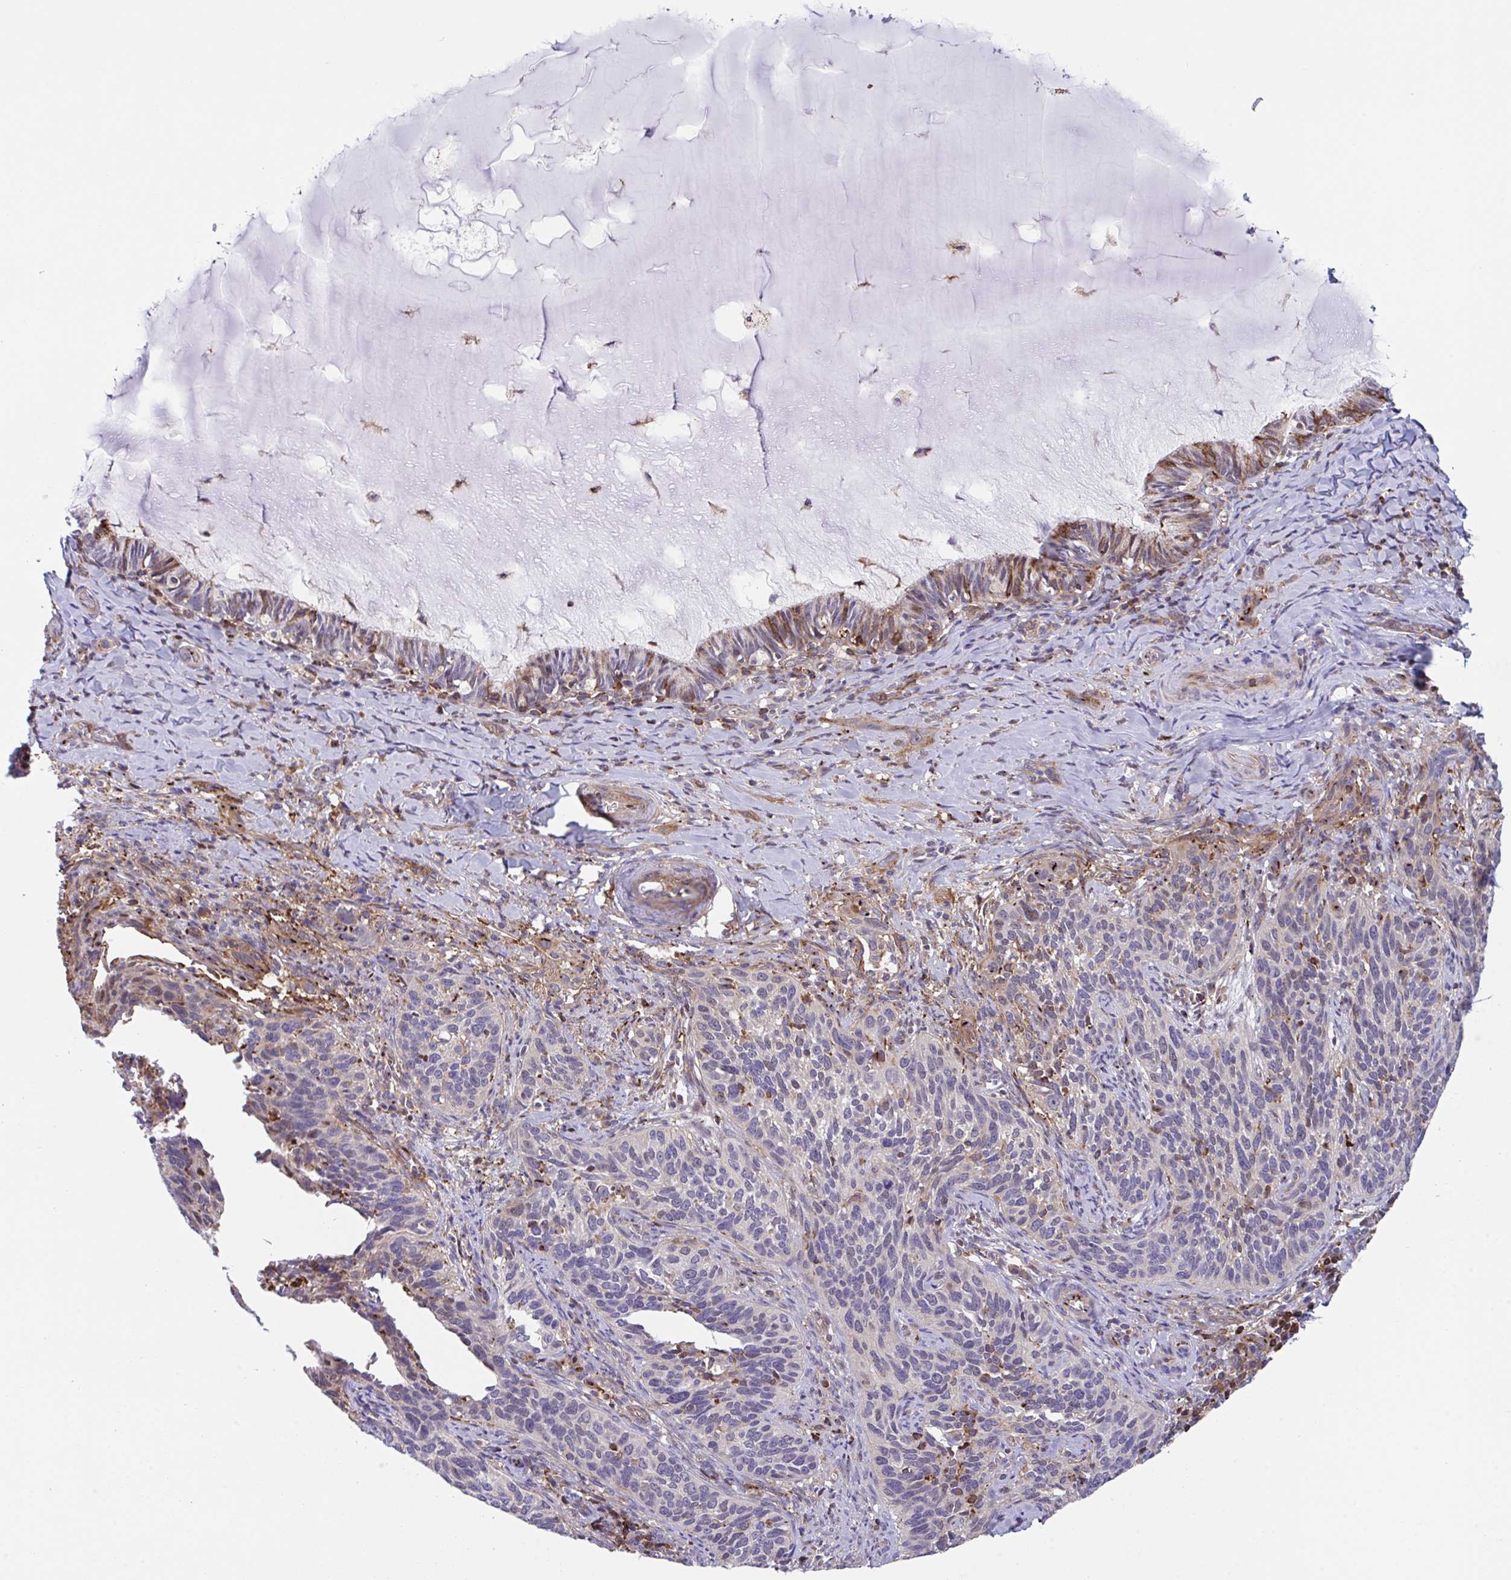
{"staining": {"intensity": "negative", "quantity": "none", "location": "none"}, "tissue": "cervical cancer", "cell_type": "Tumor cells", "image_type": "cancer", "snomed": [{"axis": "morphology", "description": "Squamous cell carcinoma, NOS"}, {"axis": "topography", "description": "Cervix"}], "caption": "Histopathology image shows no significant protein positivity in tumor cells of cervical cancer.", "gene": "PPIH", "patient": {"sex": "female", "age": 51}}